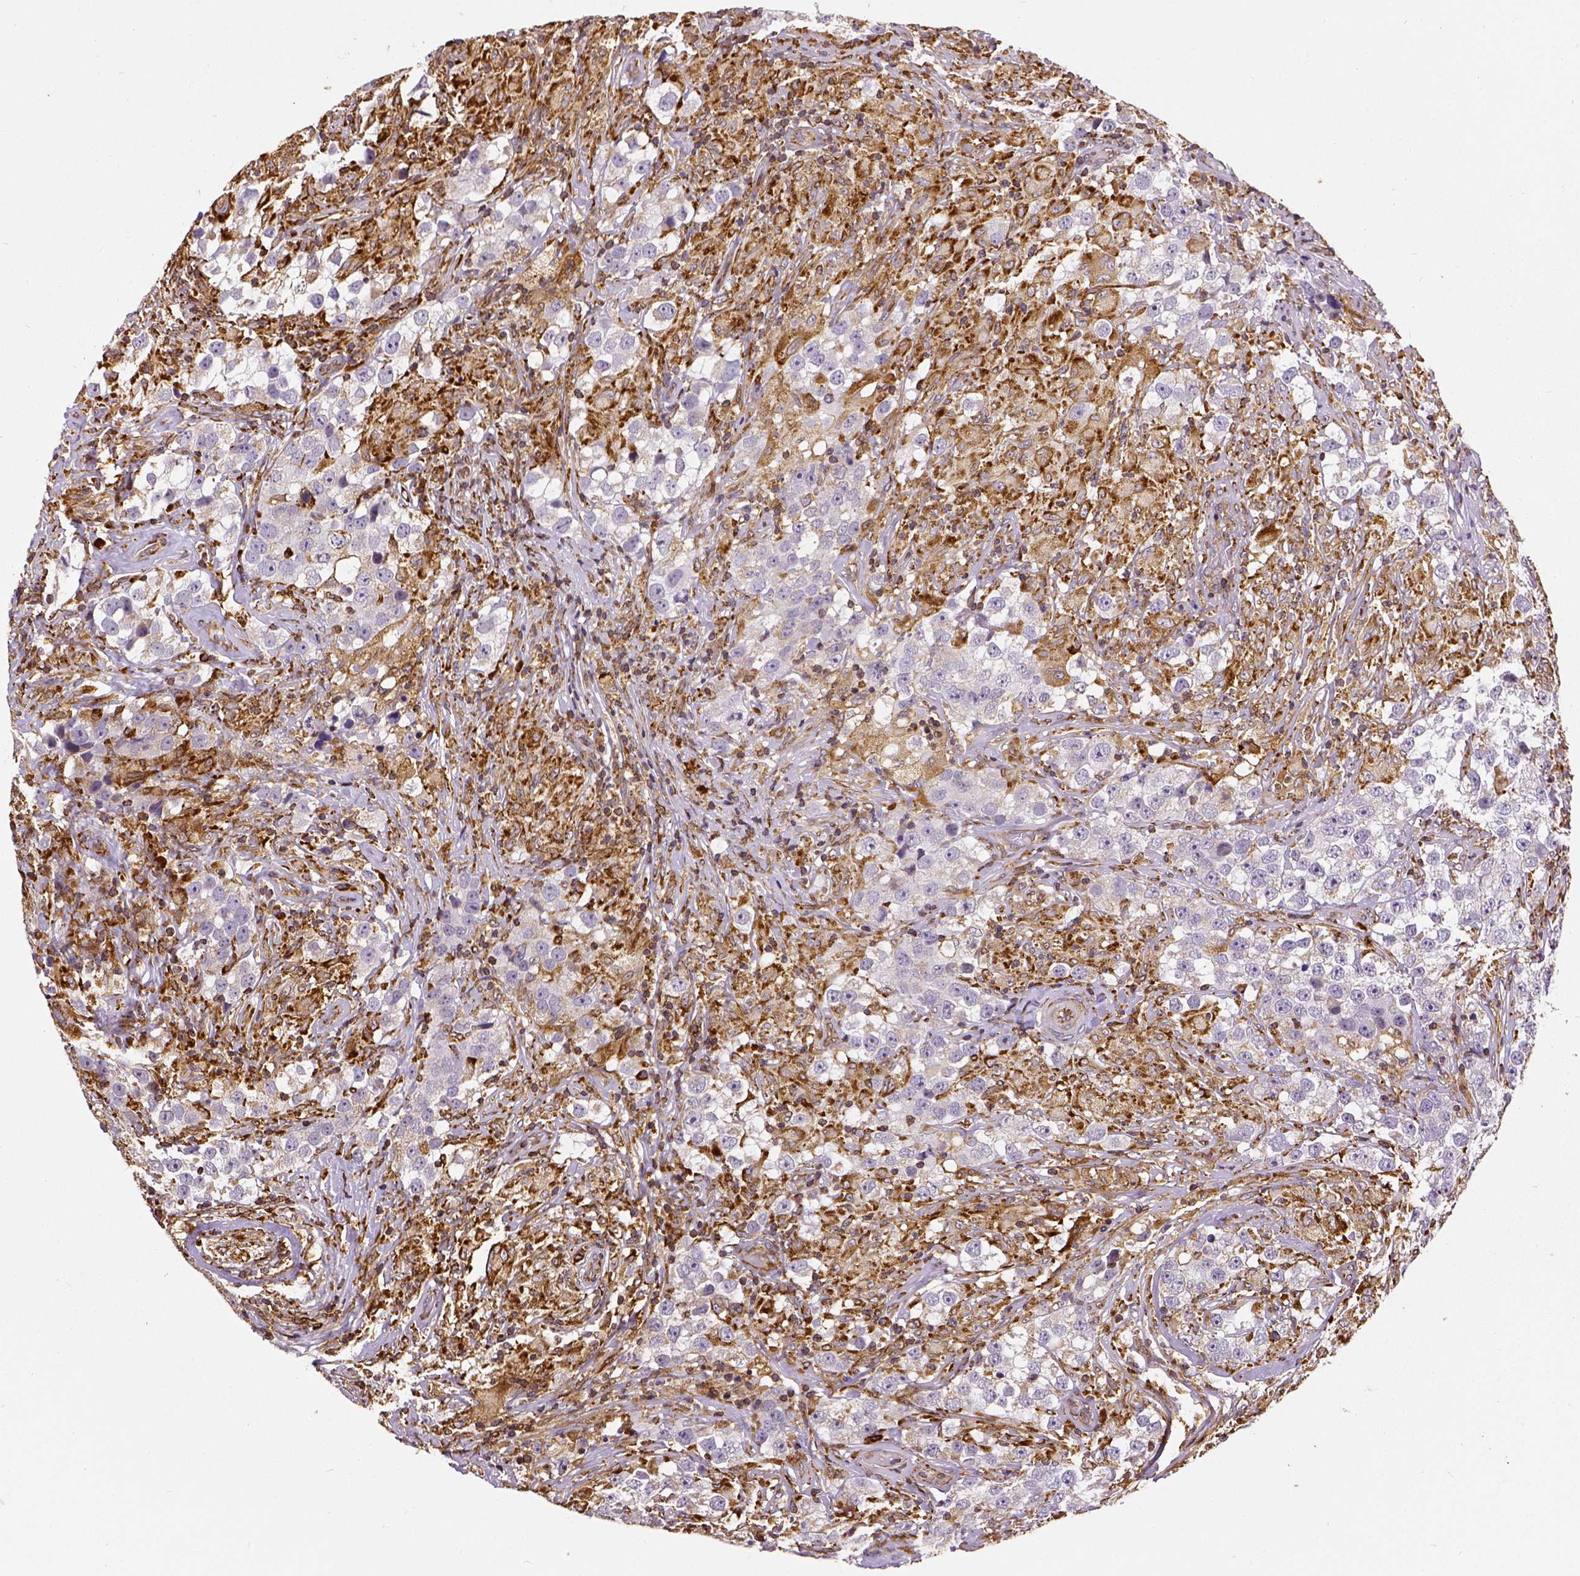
{"staining": {"intensity": "negative", "quantity": "none", "location": "none"}, "tissue": "testis cancer", "cell_type": "Tumor cells", "image_type": "cancer", "snomed": [{"axis": "morphology", "description": "Seminoma, NOS"}, {"axis": "topography", "description": "Testis"}], "caption": "Immunohistochemistry of seminoma (testis) demonstrates no positivity in tumor cells. (Brightfield microscopy of DAB IHC at high magnification).", "gene": "MTDH", "patient": {"sex": "male", "age": 46}}